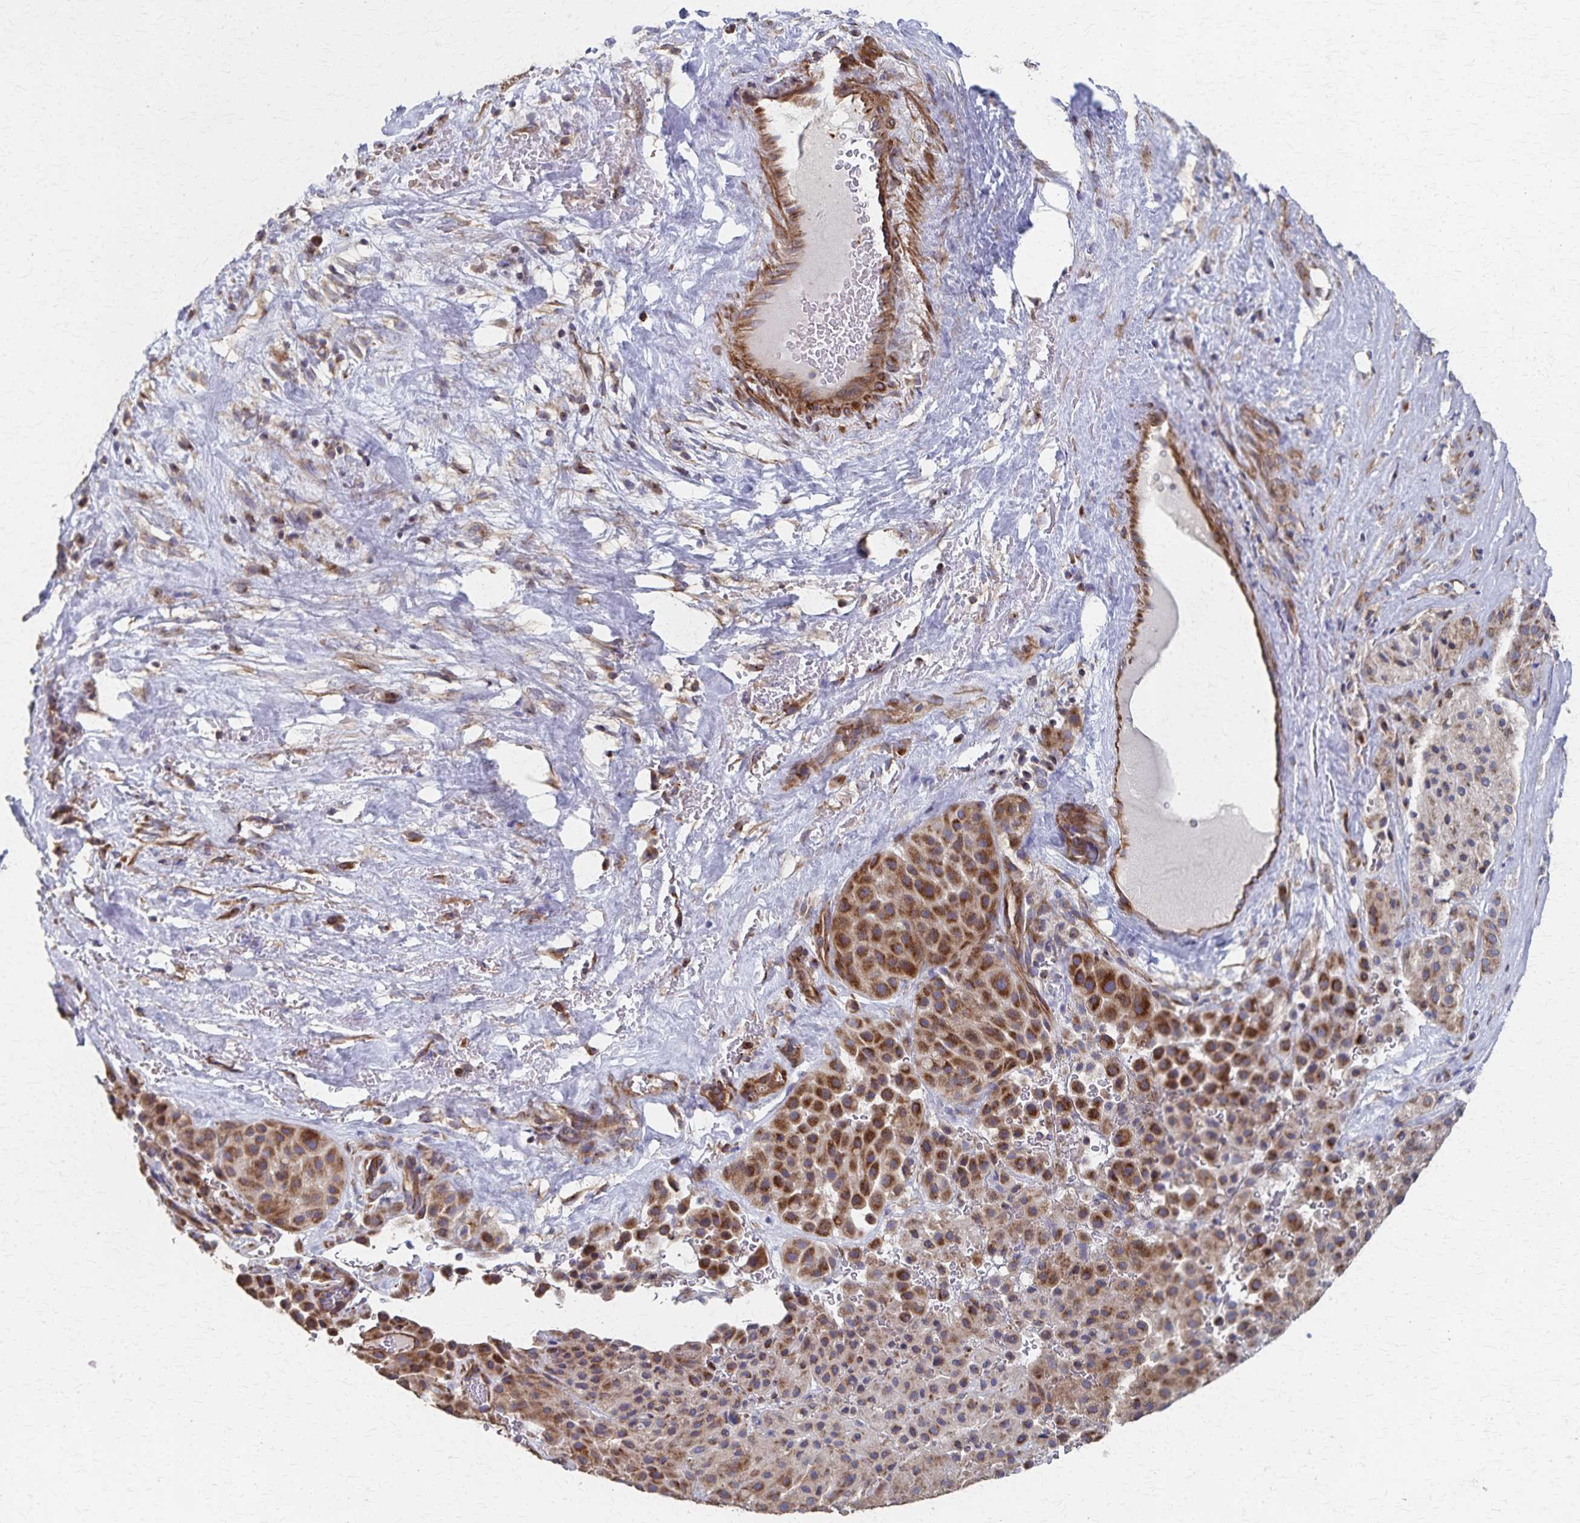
{"staining": {"intensity": "strong", "quantity": ">75%", "location": "cytoplasmic/membranous"}, "tissue": "melanoma", "cell_type": "Tumor cells", "image_type": "cancer", "snomed": [{"axis": "morphology", "description": "Malignant melanoma, Metastatic site"}, {"axis": "topography", "description": "Smooth muscle"}], "caption": "Melanoma stained with immunohistochemistry demonstrates strong cytoplasmic/membranous expression in approximately >75% of tumor cells.", "gene": "PGAP2", "patient": {"sex": "male", "age": 41}}